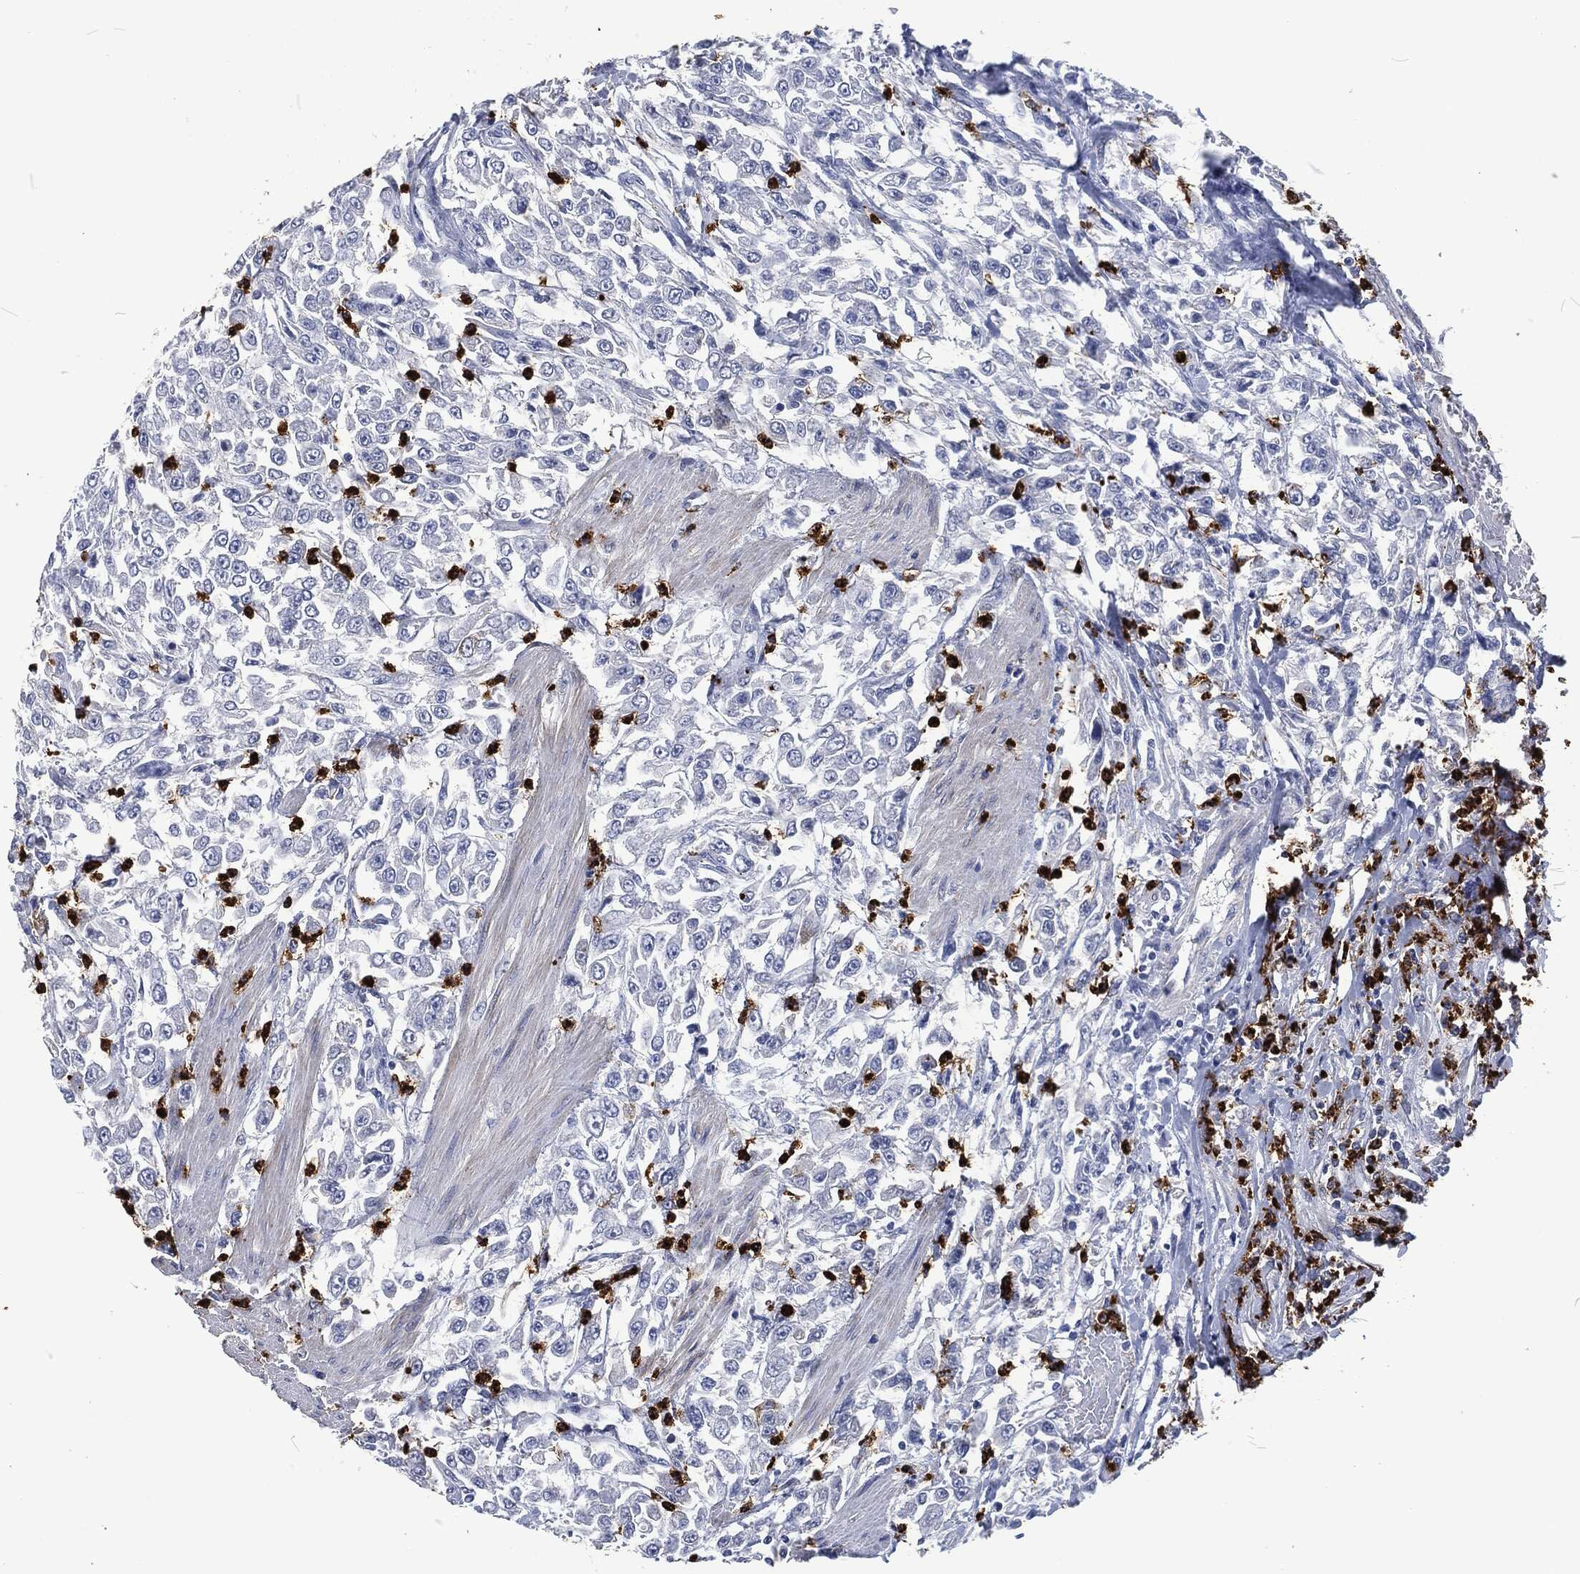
{"staining": {"intensity": "negative", "quantity": "none", "location": "none"}, "tissue": "urothelial cancer", "cell_type": "Tumor cells", "image_type": "cancer", "snomed": [{"axis": "morphology", "description": "Urothelial carcinoma, High grade"}, {"axis": "topography", "description": "Urinary bladder"}], "caption": "Immunohistochemistry of human urothelial carcinoma (high-grade) demonstrates no expression in tumor cells. (DAB IHC, high magnification).", "gene": "MPO", "patient": {"sex": "male", "age": 46}}